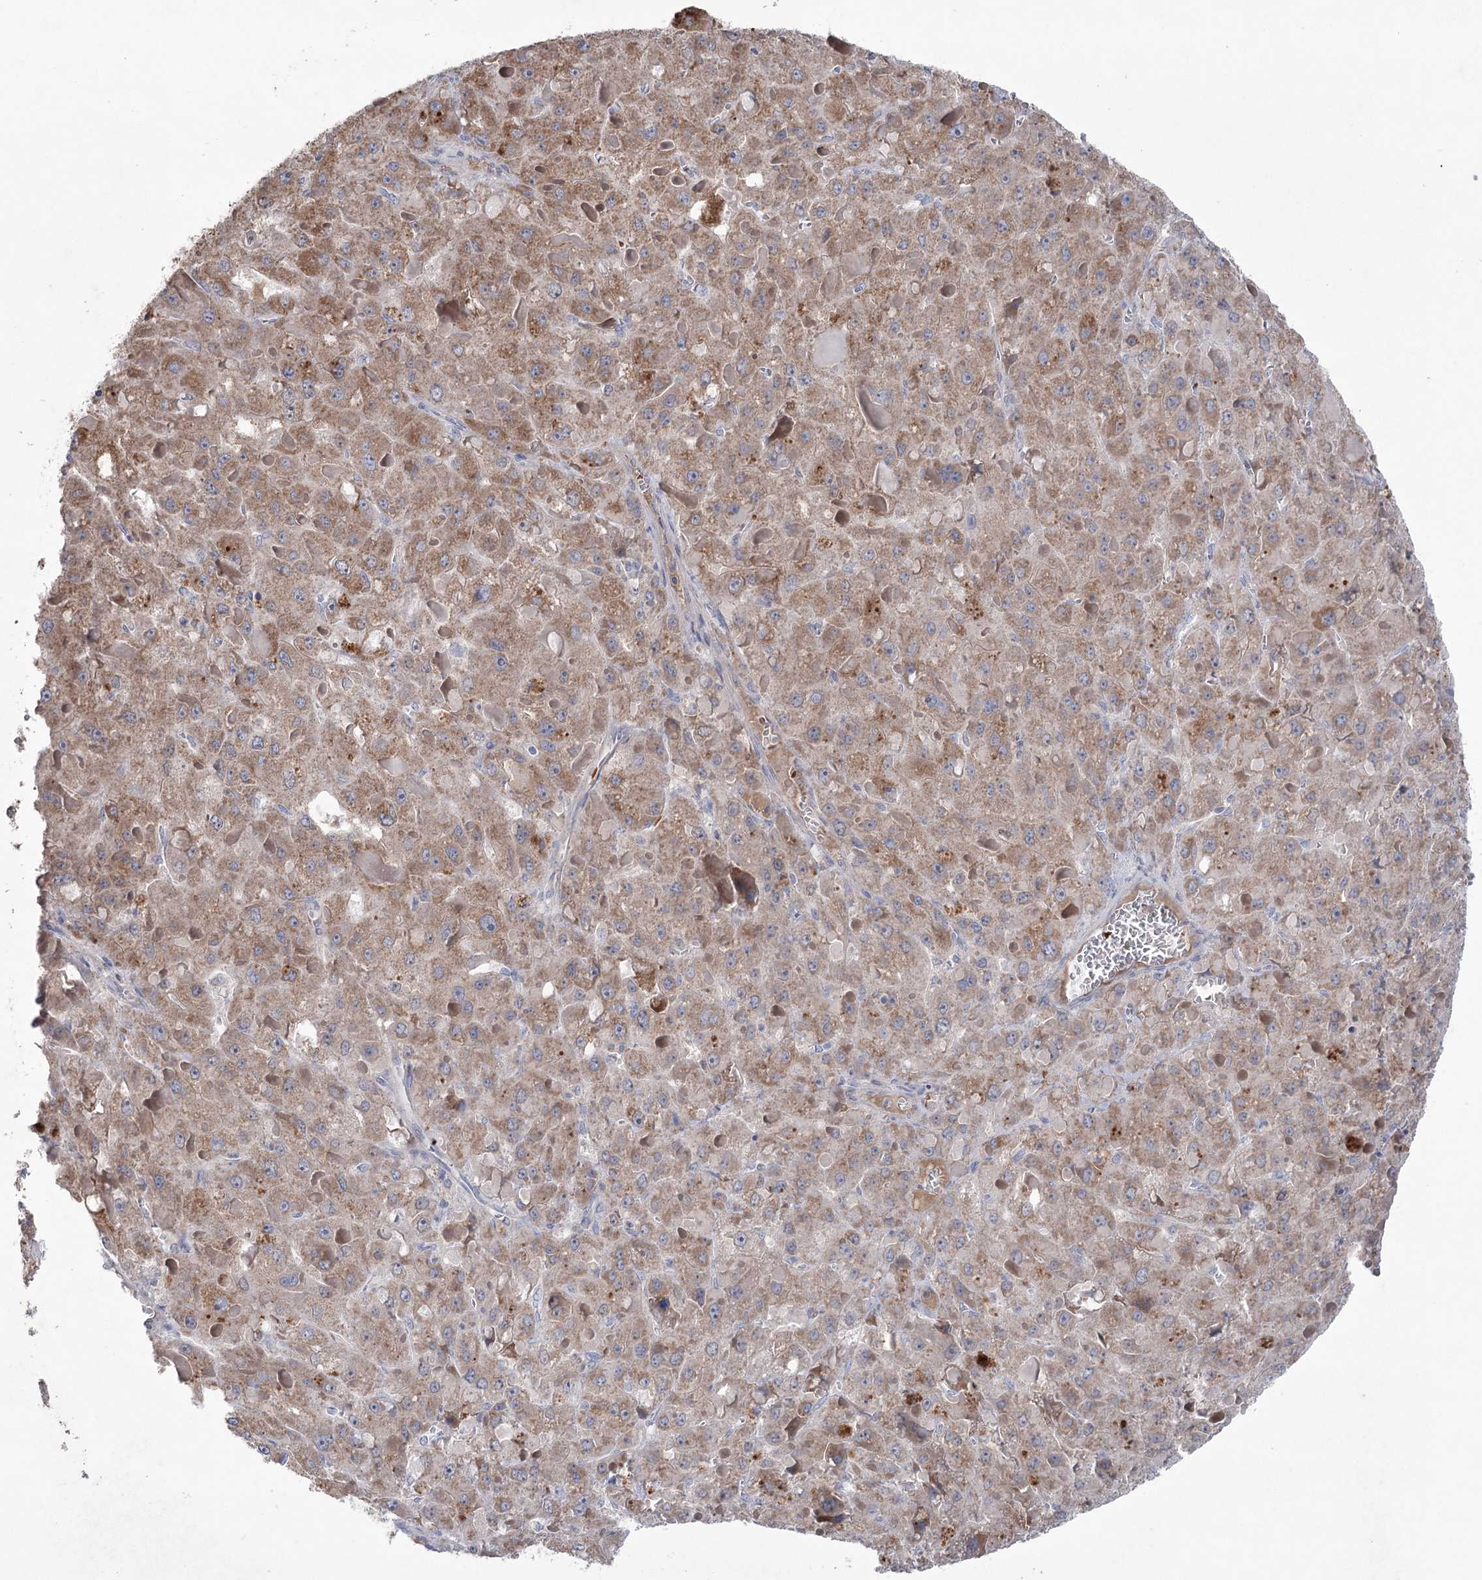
{"staining": {"intensity": "moderate", "quantity": ">75%", "location": "cytoplasmic/membranous"}, "tissue": "liver cancer", "cell_type": "Tumor cells", "image_type": "cancer", "snomed": [{"axis": "morphology", "description": "Carcinoma, Hepatocellular, NOS"}, {"axis": "topography", "description": "Liver"}], "caption": "Tumor cells display medium levels of moderate cytoplasmic/membranous expression in approximately >75% of cells in human hepatocellular carcinoma (liver). Nuclei are stained in blue.", "gene": "MTCH2", "patient": {"sex": "female", "age": 73}}